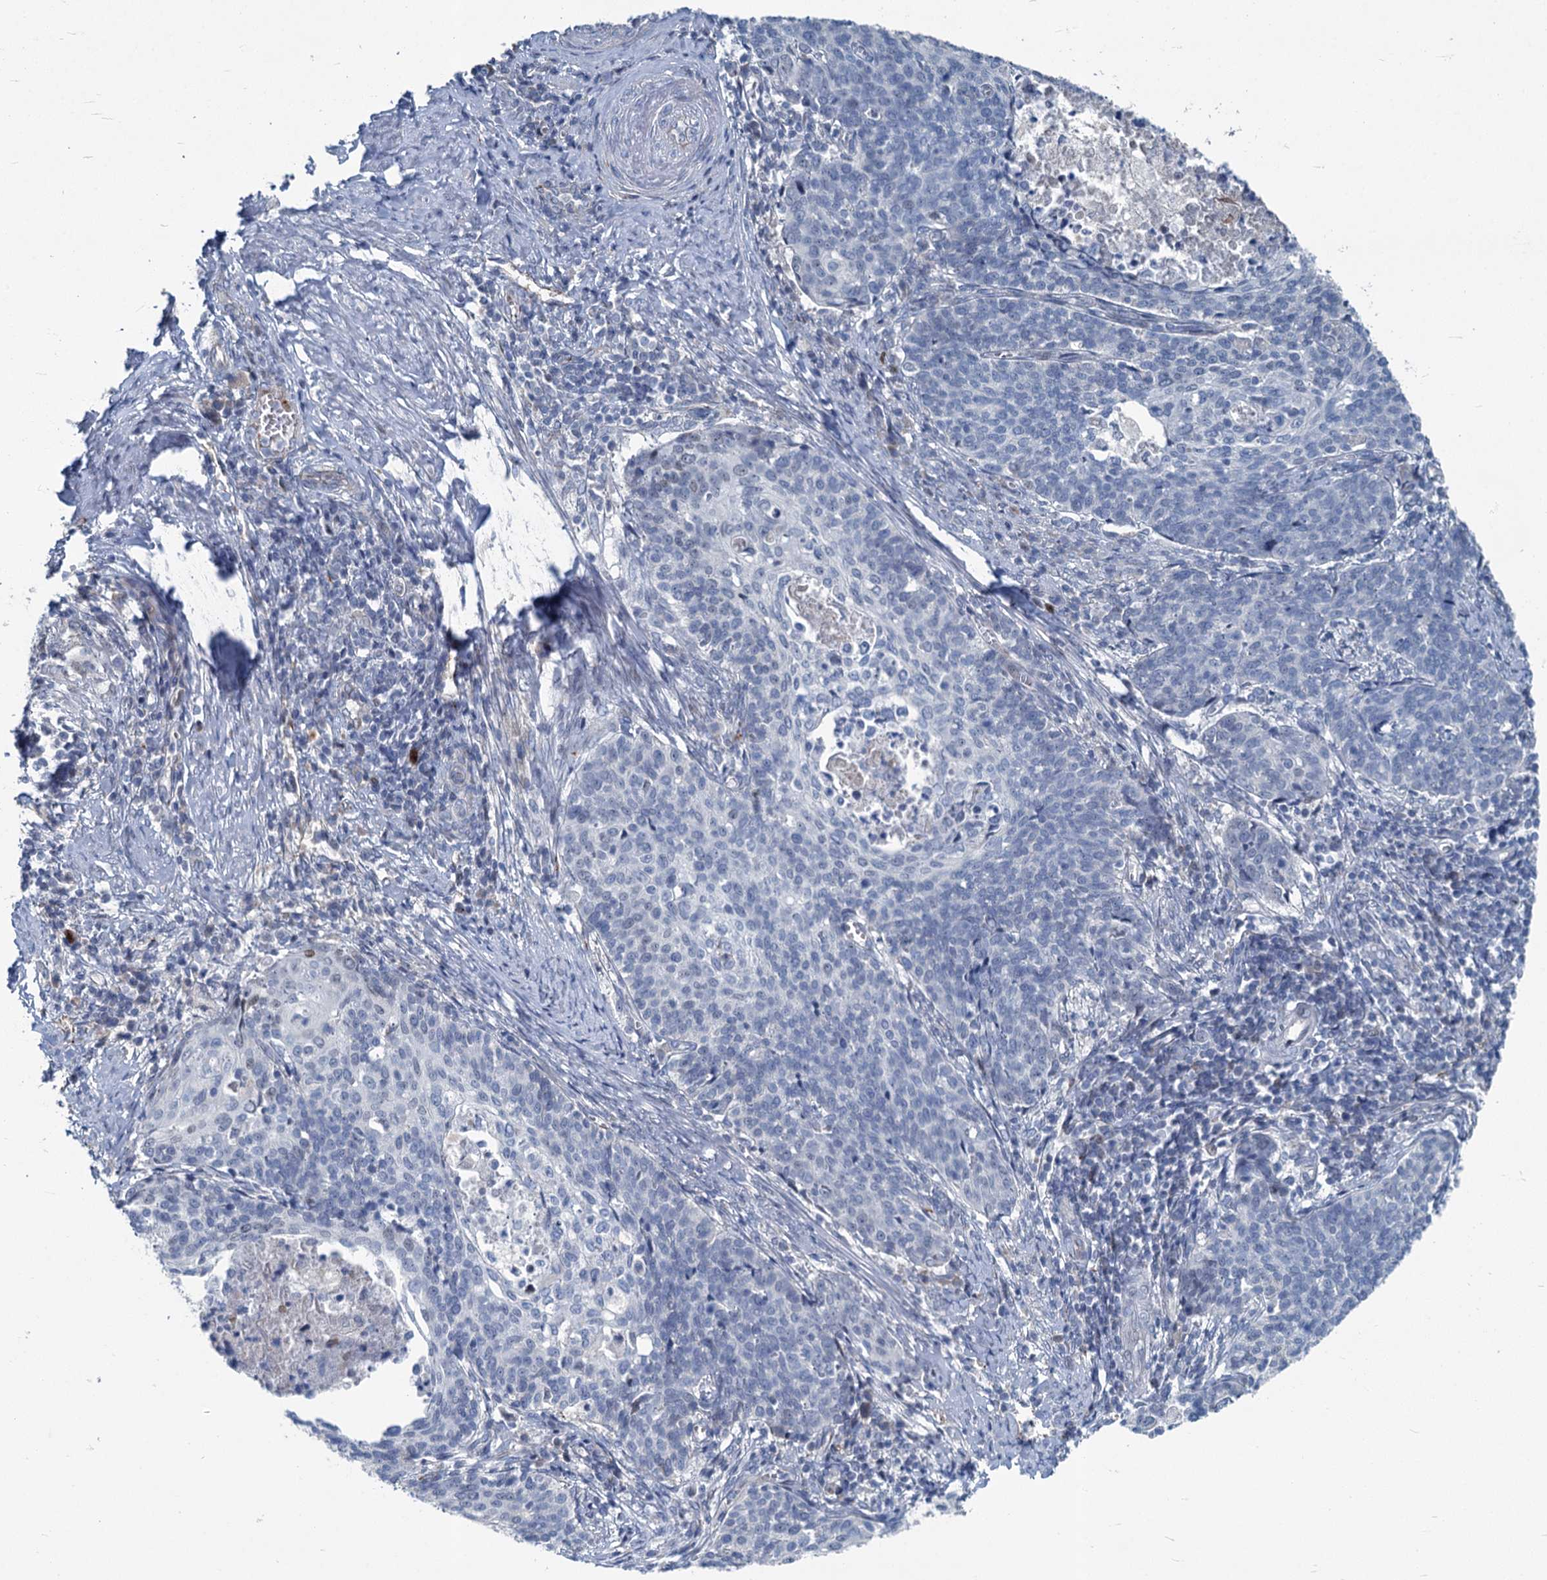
{"staining": {"intensity": "negative", "quantity": "none", "location": "none"}, "tissue": "cervical cancer", "cell_type": "Tumor cells", "image_type": "cancer", "snomed": [{"axis": "morphology", "description": "Squamous cell carcinoma, NOS"}, {"axis": "topography", "description": "Cervix"}], "caption": "Tumor cells are negative for brown protein staining in cervical cancer.", "gene": "ASXL3", "patient": {"sex": "female", "age": 39}}